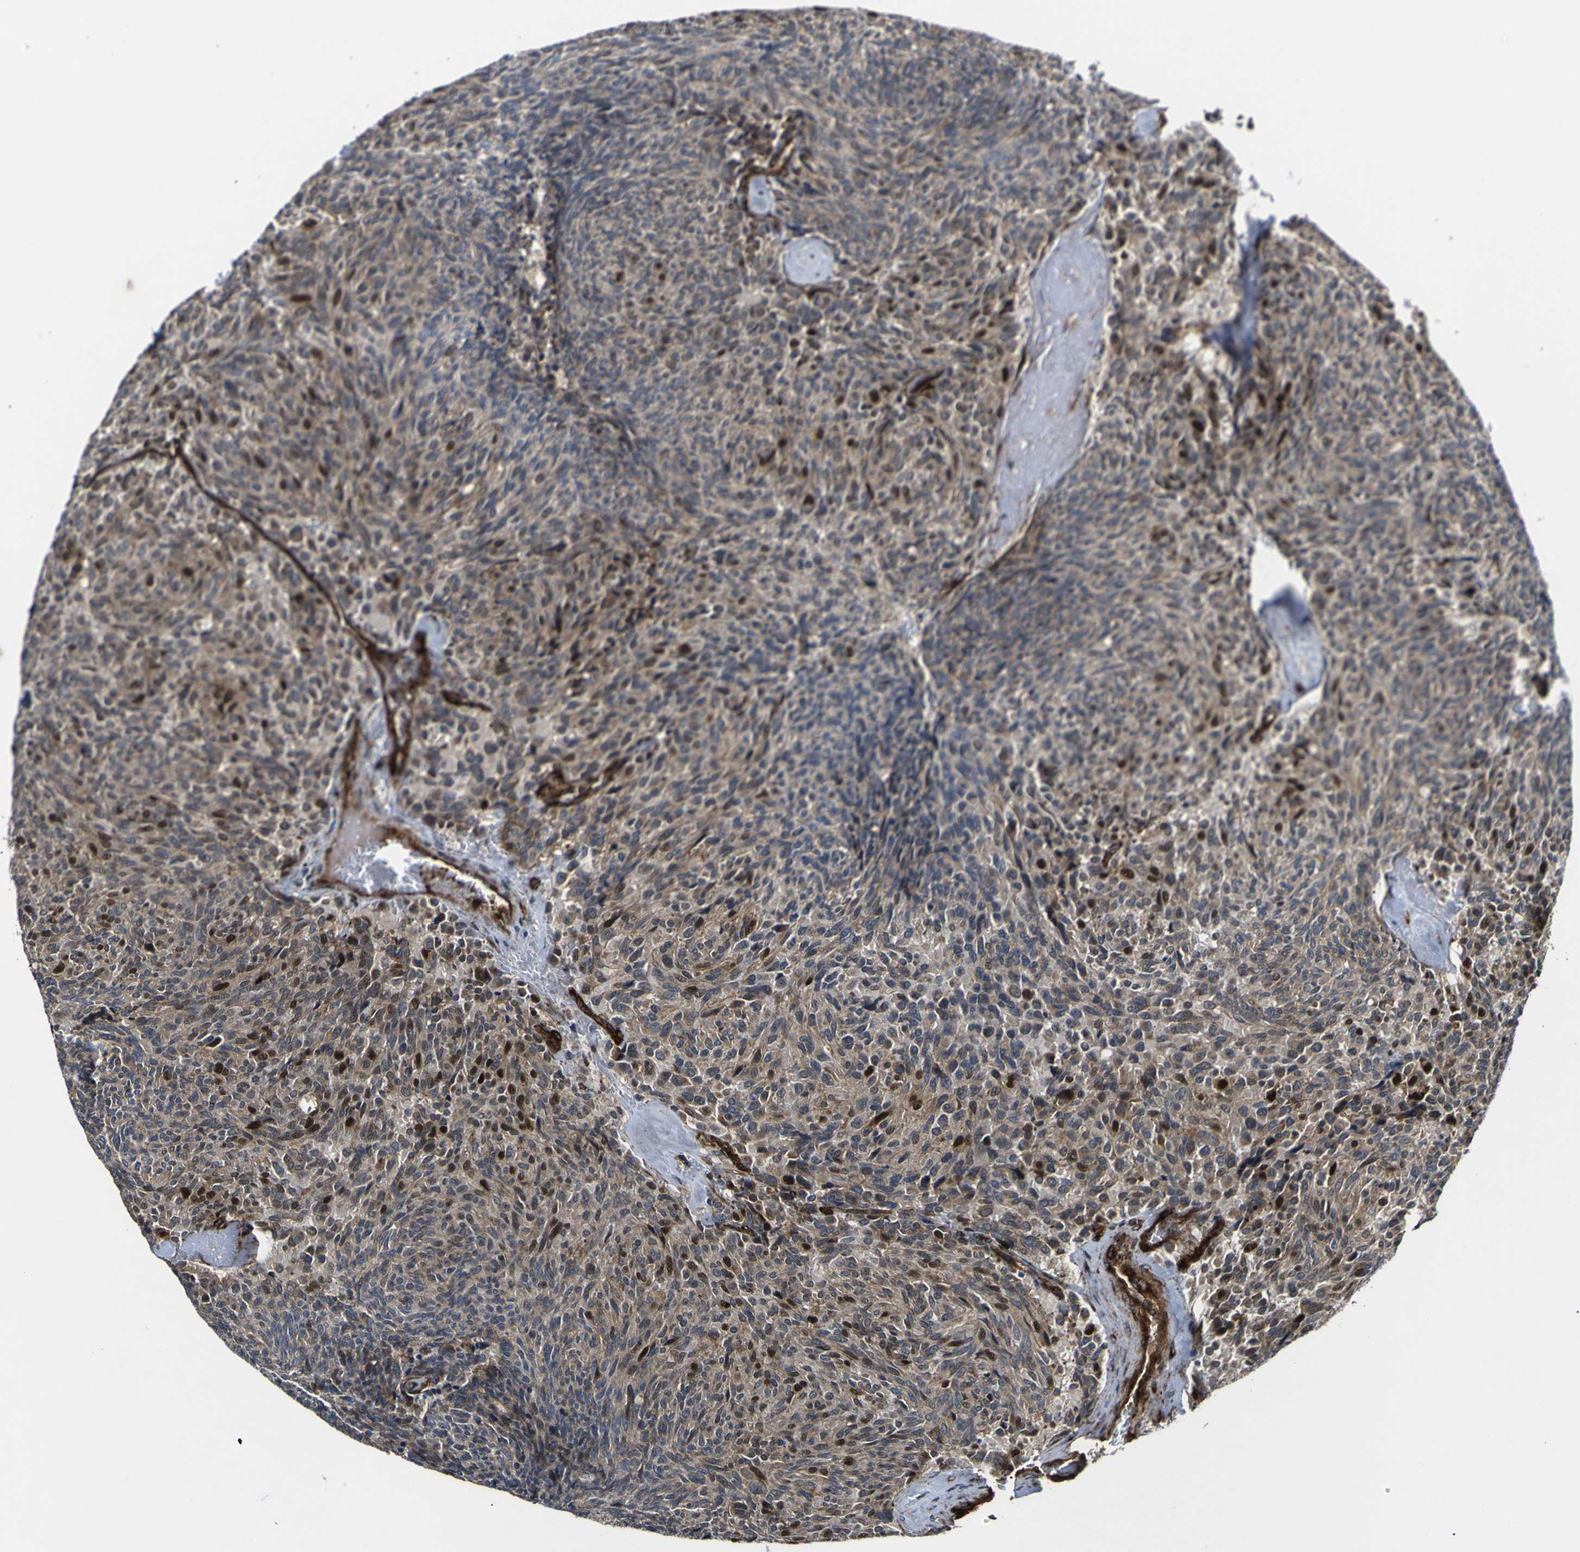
{"staining": {"intensity": "strong", "quantity": "<25%", "location": "cytoplasmic/membranous,nuclear"}, "tissue": "carcinoid", "cell_type": "Tumor cells", "image_type": "cancer", "snomed": [{"axis": "morphology", "description": "Carcinoid, malignant, NOS"}, {"axis": "topography", "description": "Pancreas"}], "caption": "This is an image of immunohistochemistry (IHC) staining of carcinoid, which shows strong staining in the cytoplasmic/membranous and nuclear of tumor cells.", "gene": "ECE1", "patient": {"sex": "female", "age": 54}}